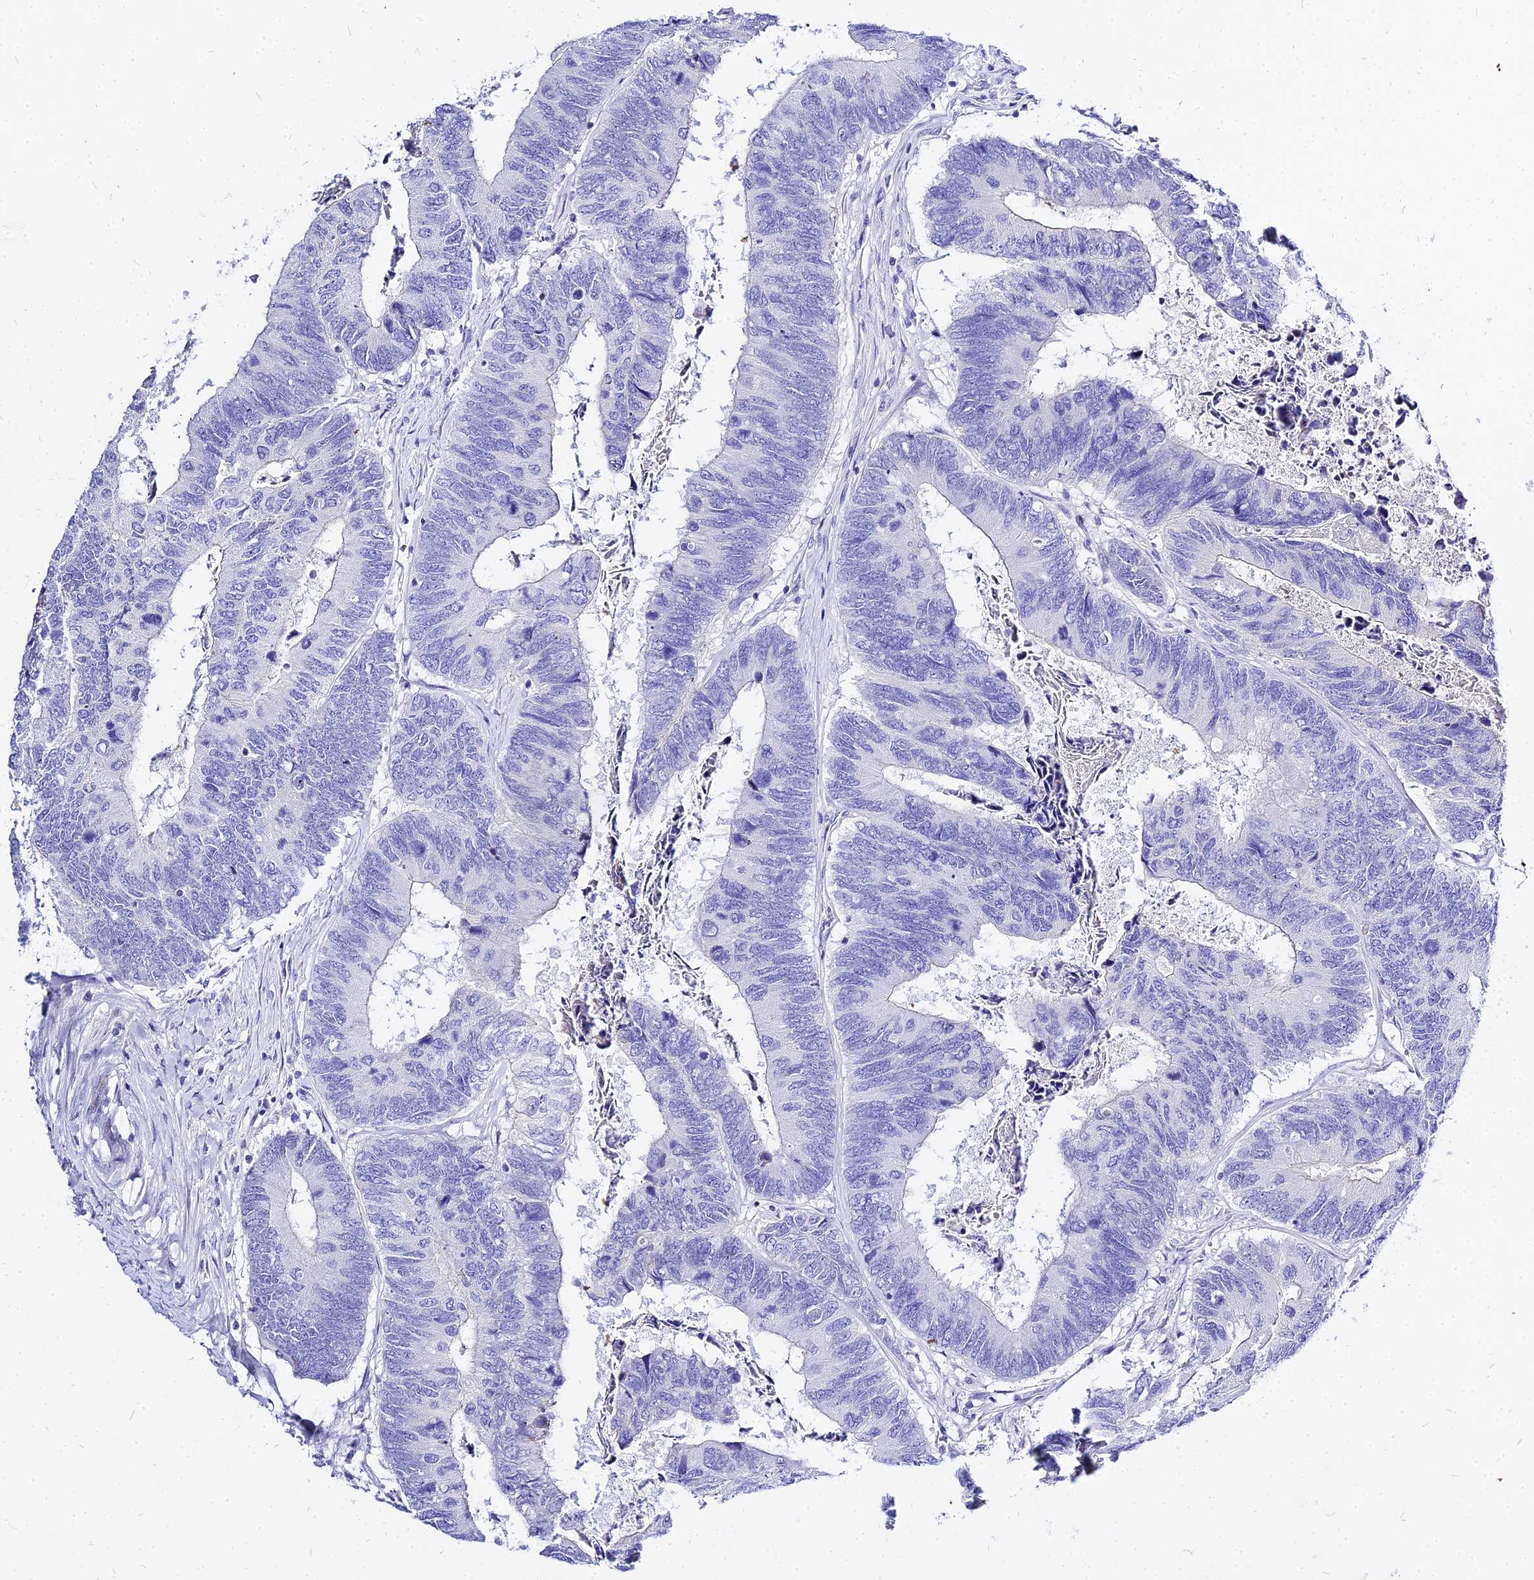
{"staining": {"intensity": "negative", "quantity": "none", "location": "none"}, "tissue": "colorectal cancer", "cell_type": "Tumor cells", "image_type": "cancer", "snomed": [{"axis": "morphology", "description": "Adenocarcinoma, NOS"}, {"axis": "topography", "description": "Colon"}], "caption": "Tumor cells are negative for brown protein staining in colorectal cancer.", "gene": "CARD18", "patient": {"sex": "female", "age": 67}}